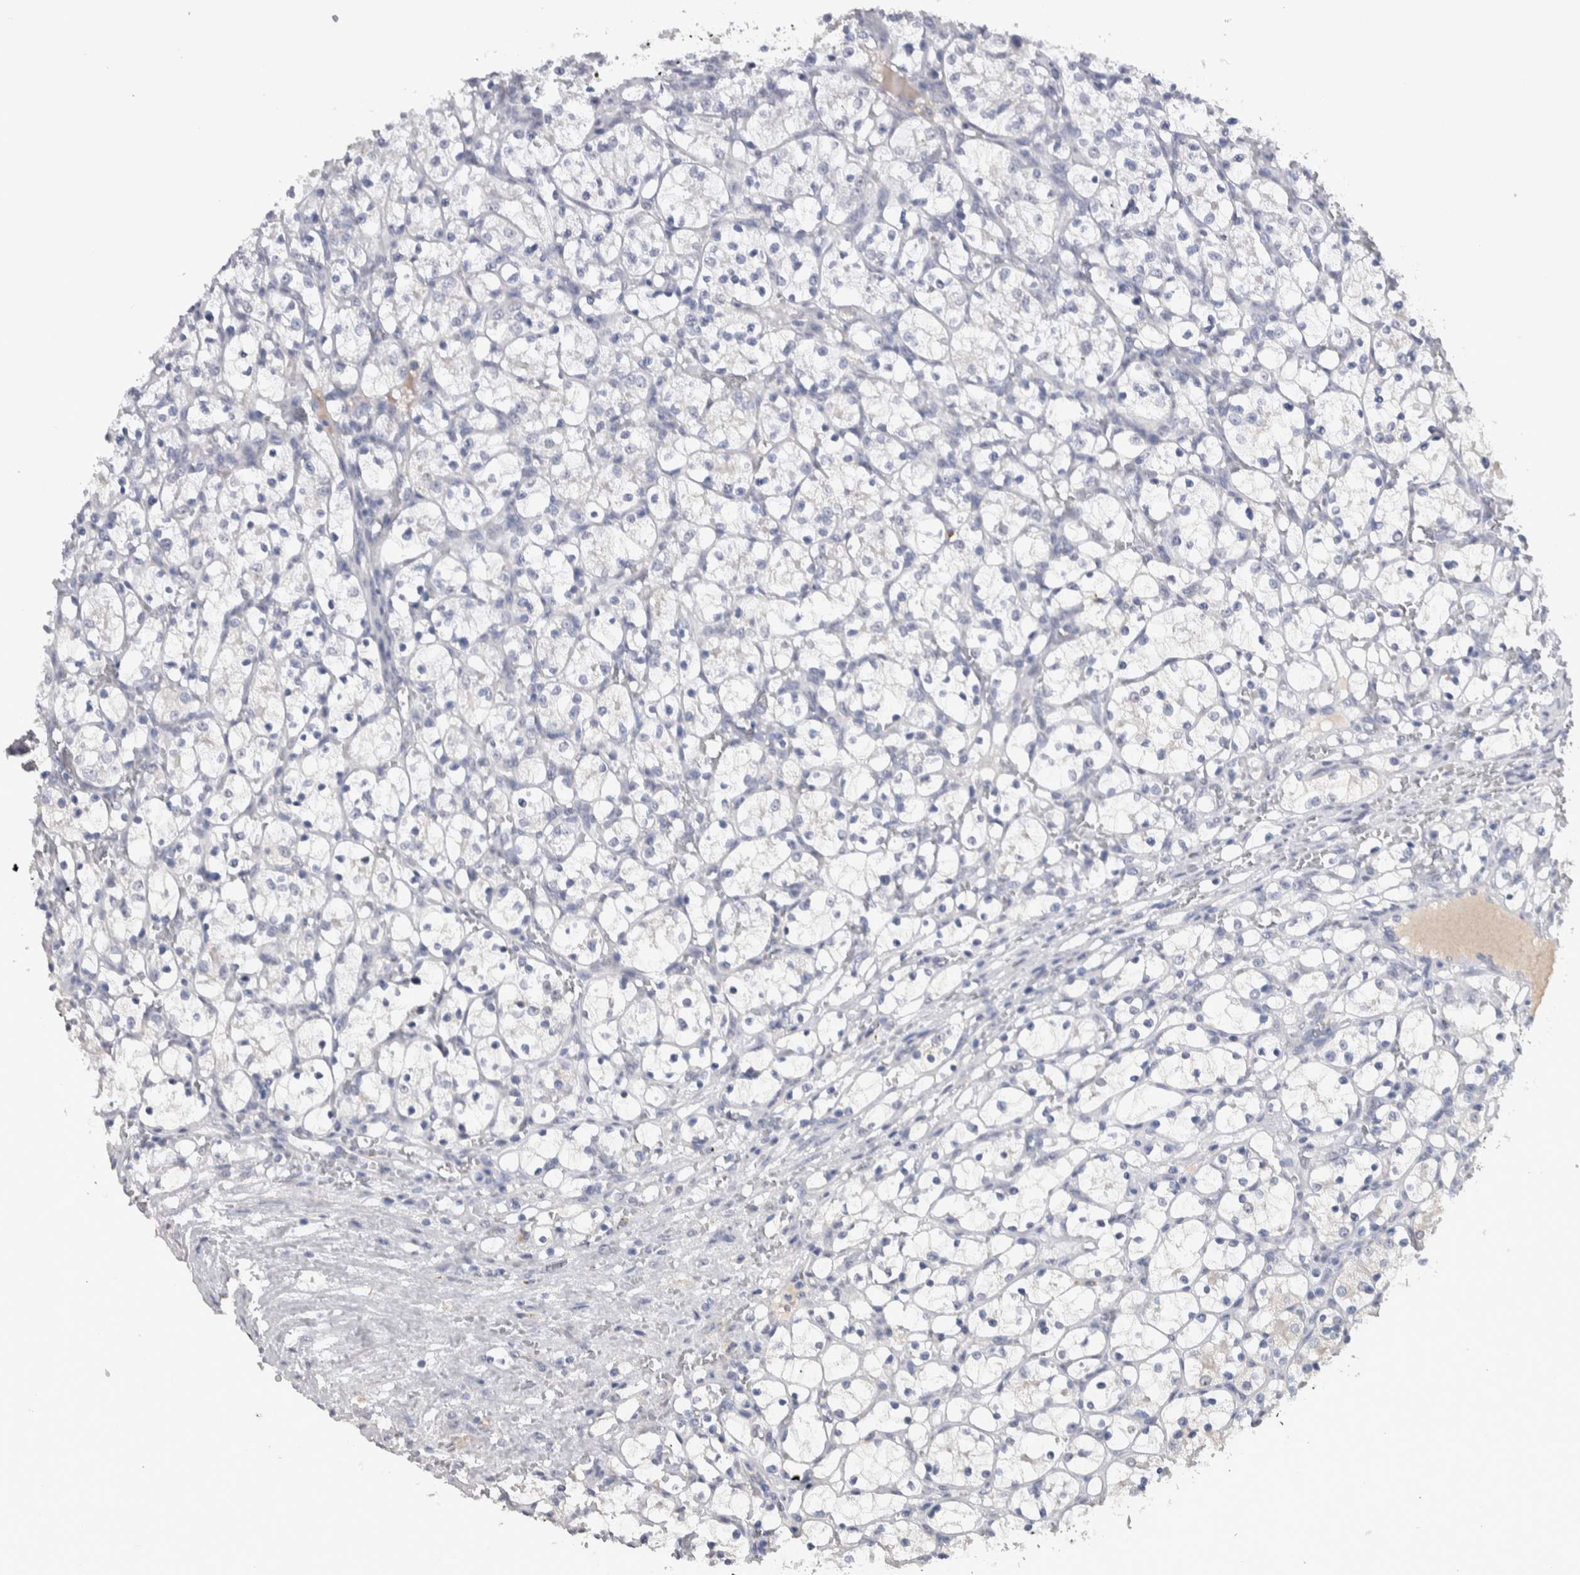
{"staining": {"intensity": "negative", "quantity": "none", "location": "none"}, "tissue": "renal cancer", "cell_type": "Tumor cells", "image_type": "cancer", "snomed": [{"axis": "morphology", "description": "Adenocarcinoma, NOS"}, {"axis": "topography", "description": "Kidney"}], "caption": "The immunohistochemistry photomicrograph has no significant expression in tumor cells of adenocarcinoma (renal) tissue.", "gene": "TMEM102", "patient": {"sex": "female", "age": 69}}